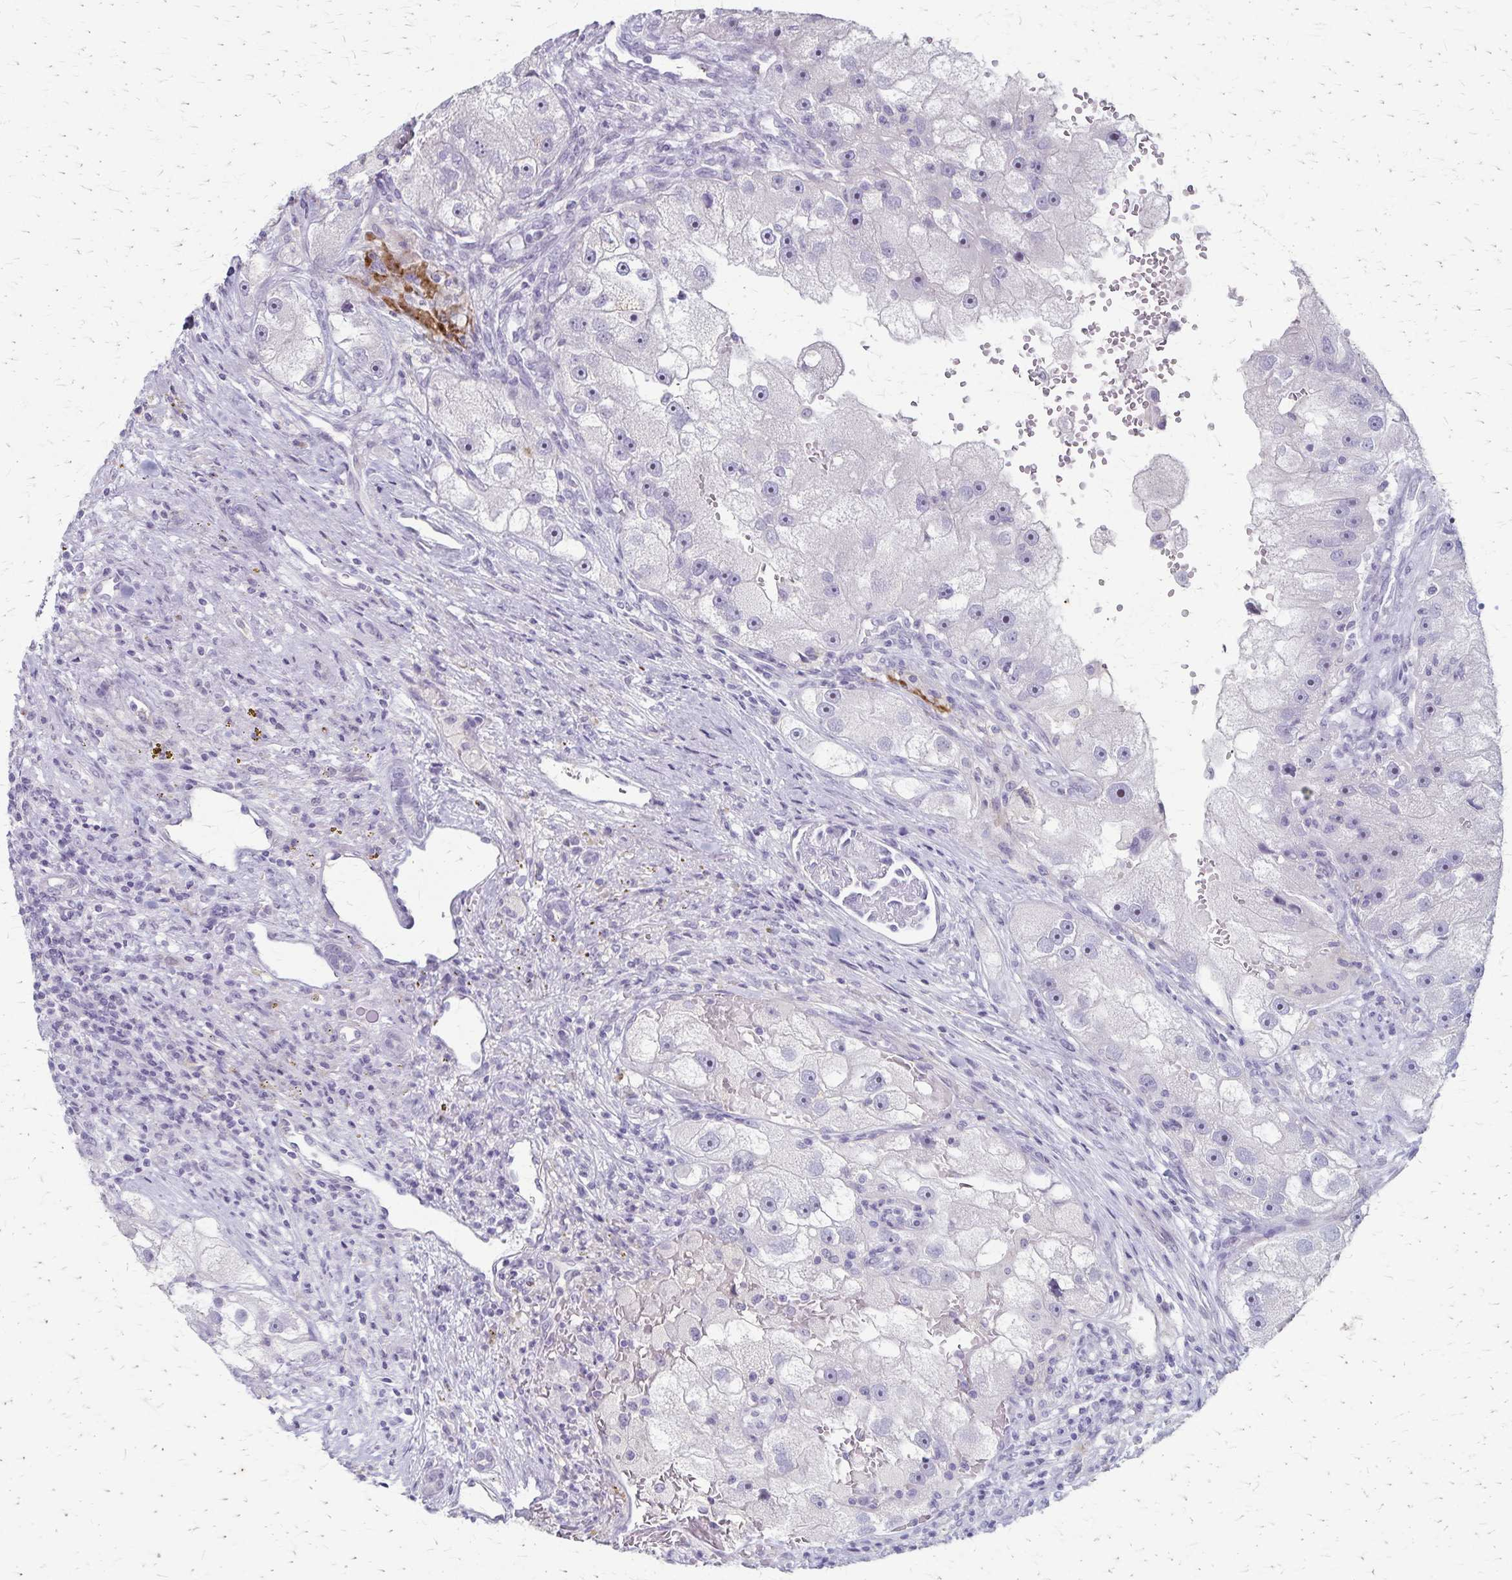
{"staining": {"intensity": "negative", "quantity": "none", "location": "none"}, "tissue": "renal cancer", "cell_type": "Tumor cells", "image_type": "cancer", "snomed": [{"axis": "morphology", "description": "Adenocarcinoma, NOS"}, {"axis": "topography", "description": "Kidney"}], "caption": "A histopathology image of human renal cancer (adenocarcinoma) is negative for staining in tumor cells.", "gene": "RASL10B", "patient": {"sex": "male", "age": 63}}